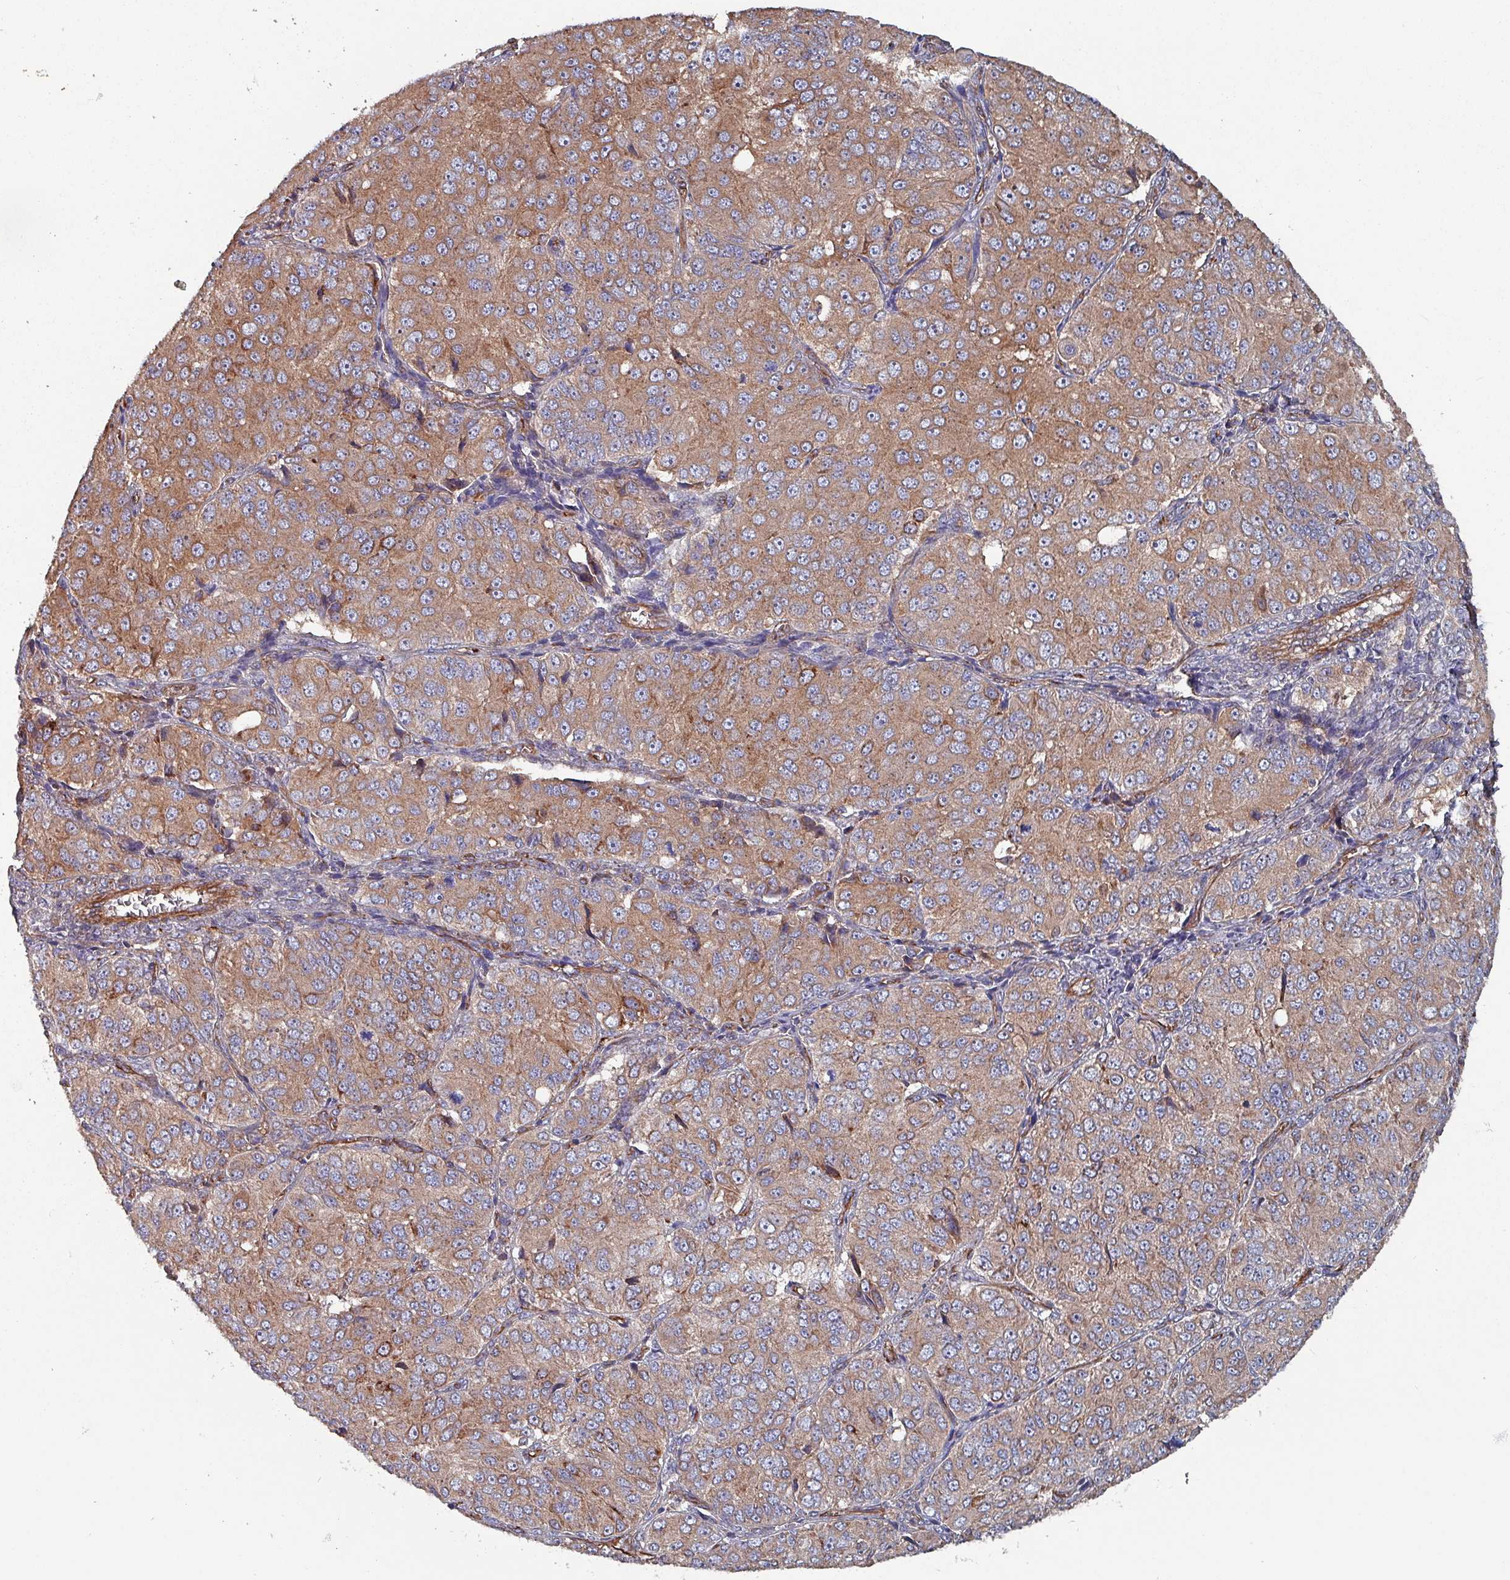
{"staining": {"intensity": "moderate", "quantity": ">75%", "location": "cytoplasmic/membranous"}, "tissue": "ovarian cancer", "cell_type": "Tumor cells", "image_type": "cancer", "snomed": [{"axis": "morphology", "description": "Carcinoma, endometroid"}, {"axis": "topography", "description": "Ovary"}], "caption": "Tumor cells show moderate cytoplasmic/membranous positivity in approximately >75% of cells in ovarian endometroid carcinoma. (DAB IHC, brown staining for protein, blue staining for nuclei).", "gene": "ANO10", "patient": {"sex": "female", "age": 51}}